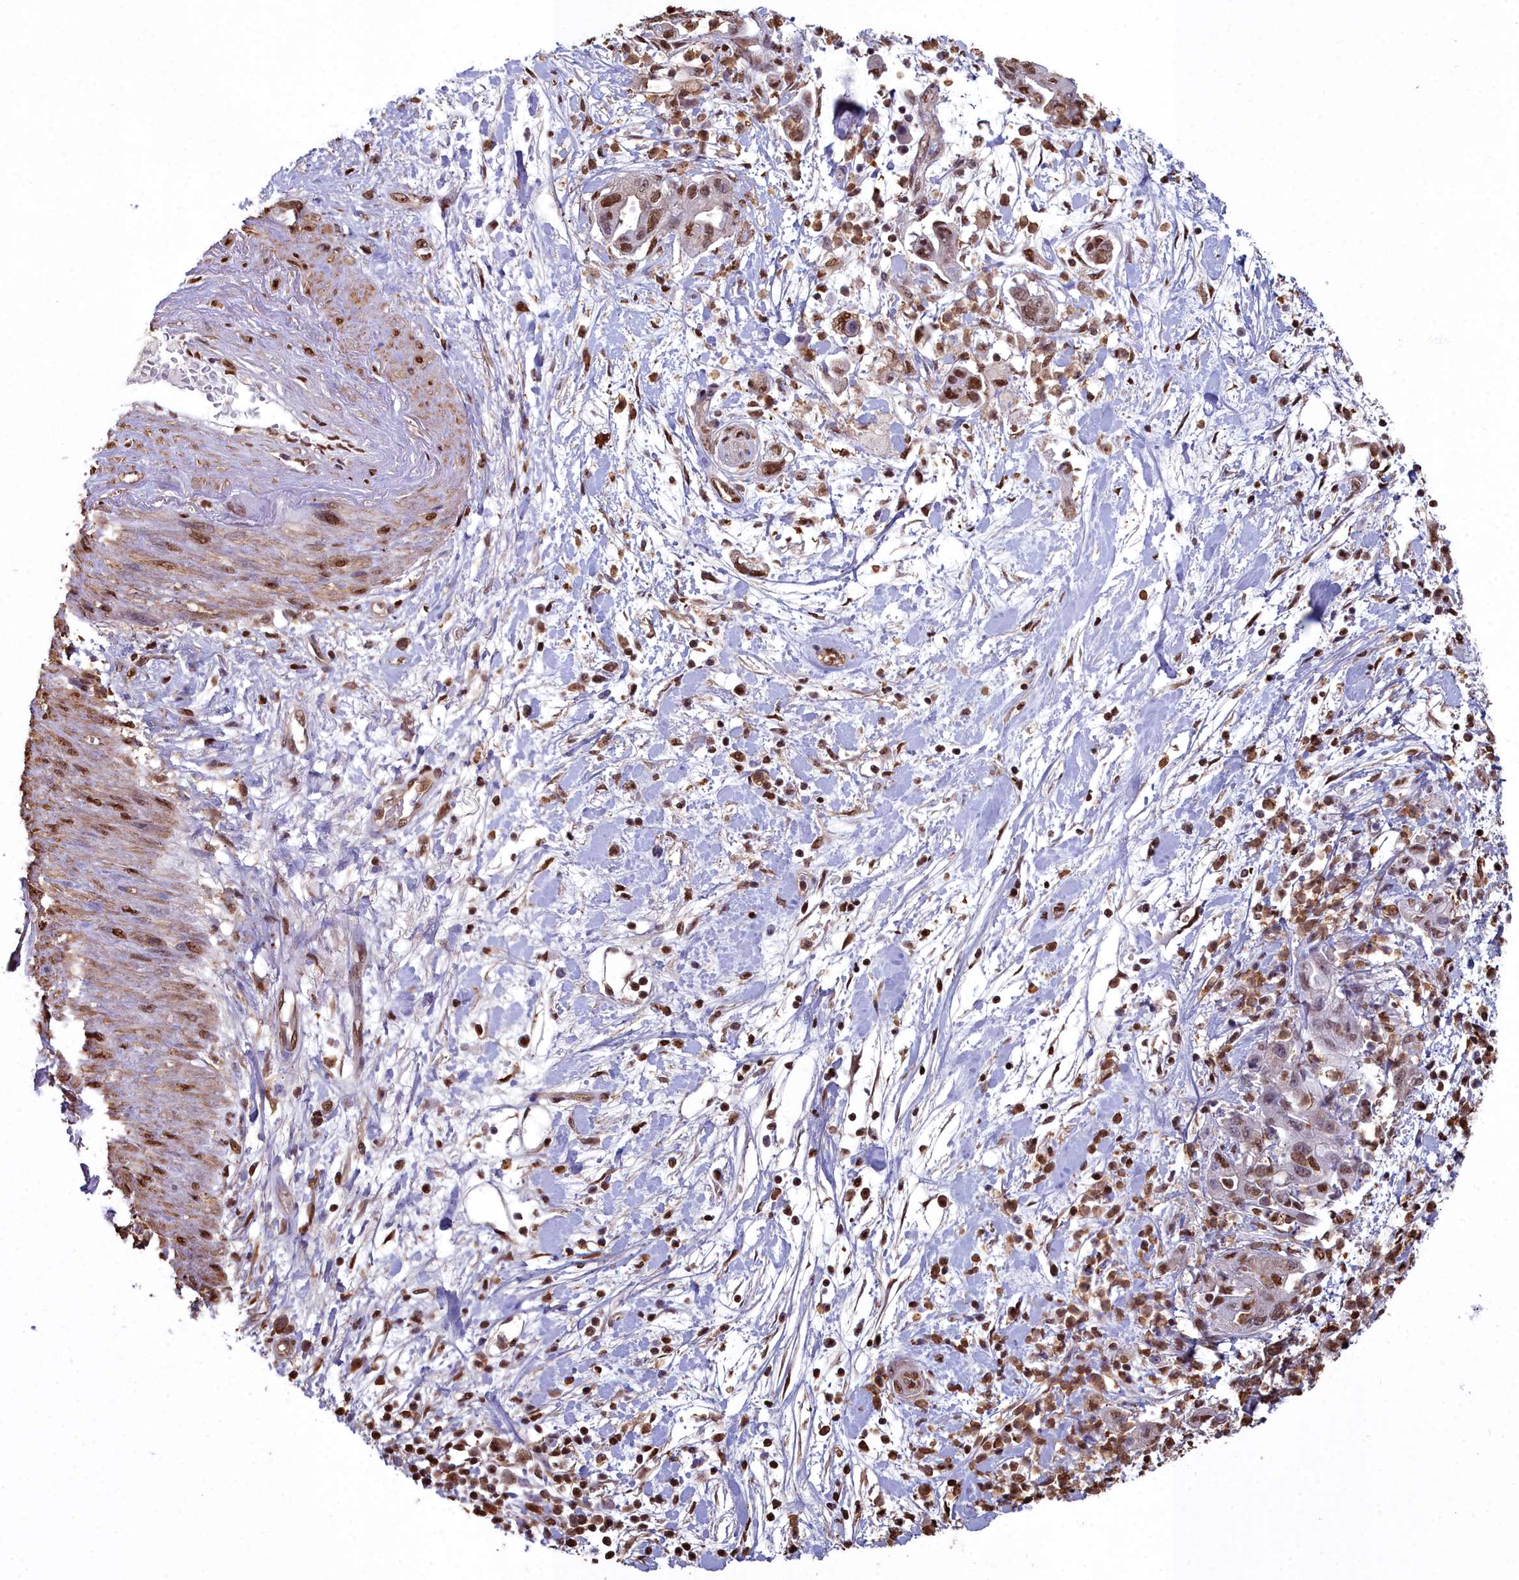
{"staining": {"intensity": "moderate", "quantity": ">75%", "location": "nuclear"}, "tissue": "pancreatic cancer", "cell_type": "Tumor cells", "image_type": "cancer", "snomed": [{"axis": "morphology", "description": "Adenocarcinoma, NOS"}, {"axis": "topography", "description": "Pancreas"}], "caption": "A brown stain labels moderate nuclear expression of a protein in human pancreatic adenocarcinoma tumor cells. The staining is performed using DAB brown chromogen to label protein expression. The nuclei are counter-stained blue using hematoxylin.", "gene": "GAPDH", "patient": {"sex": "female", "age": 73}}